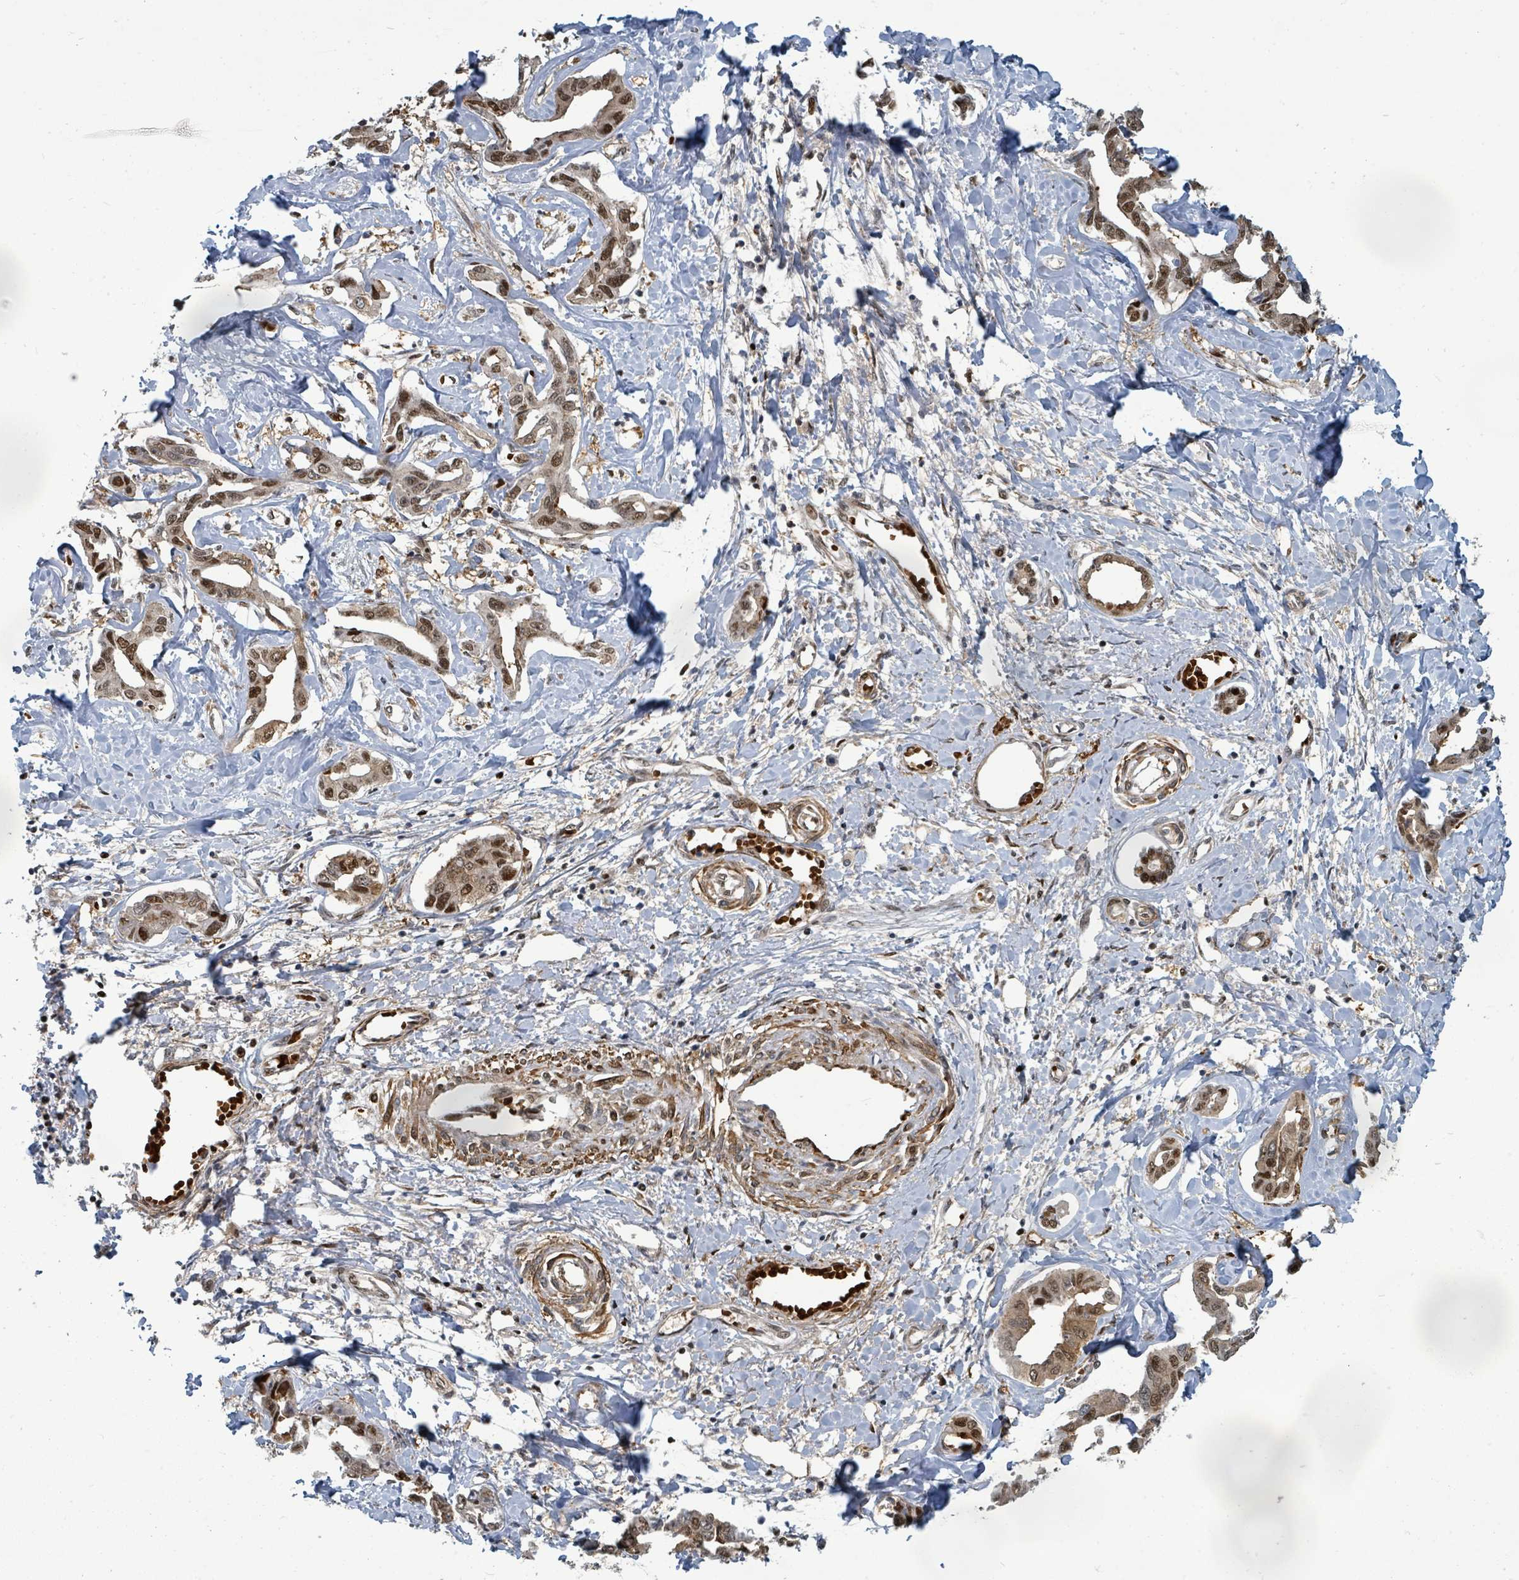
{"staining": {"intensity": "moderate", "quantity": ">75%", "location": "nuclear"}, "tissue": "liver cancer", "cell_type": "Tumor cells", "image_type": "cancer", "snomed": [{"axis": "morphology", "description": "Cholangiocarcinoma"}, {"axis": "topography", "description": "Liver"}], "caption": "This is an image of immunohistochemistry staining of cholangiocarcinoma (liver), which shows moderate positivity in the nuclear of tumor cells.", "gene": "TRDMT1", "patient": {"sex": "male", "age": 59}}